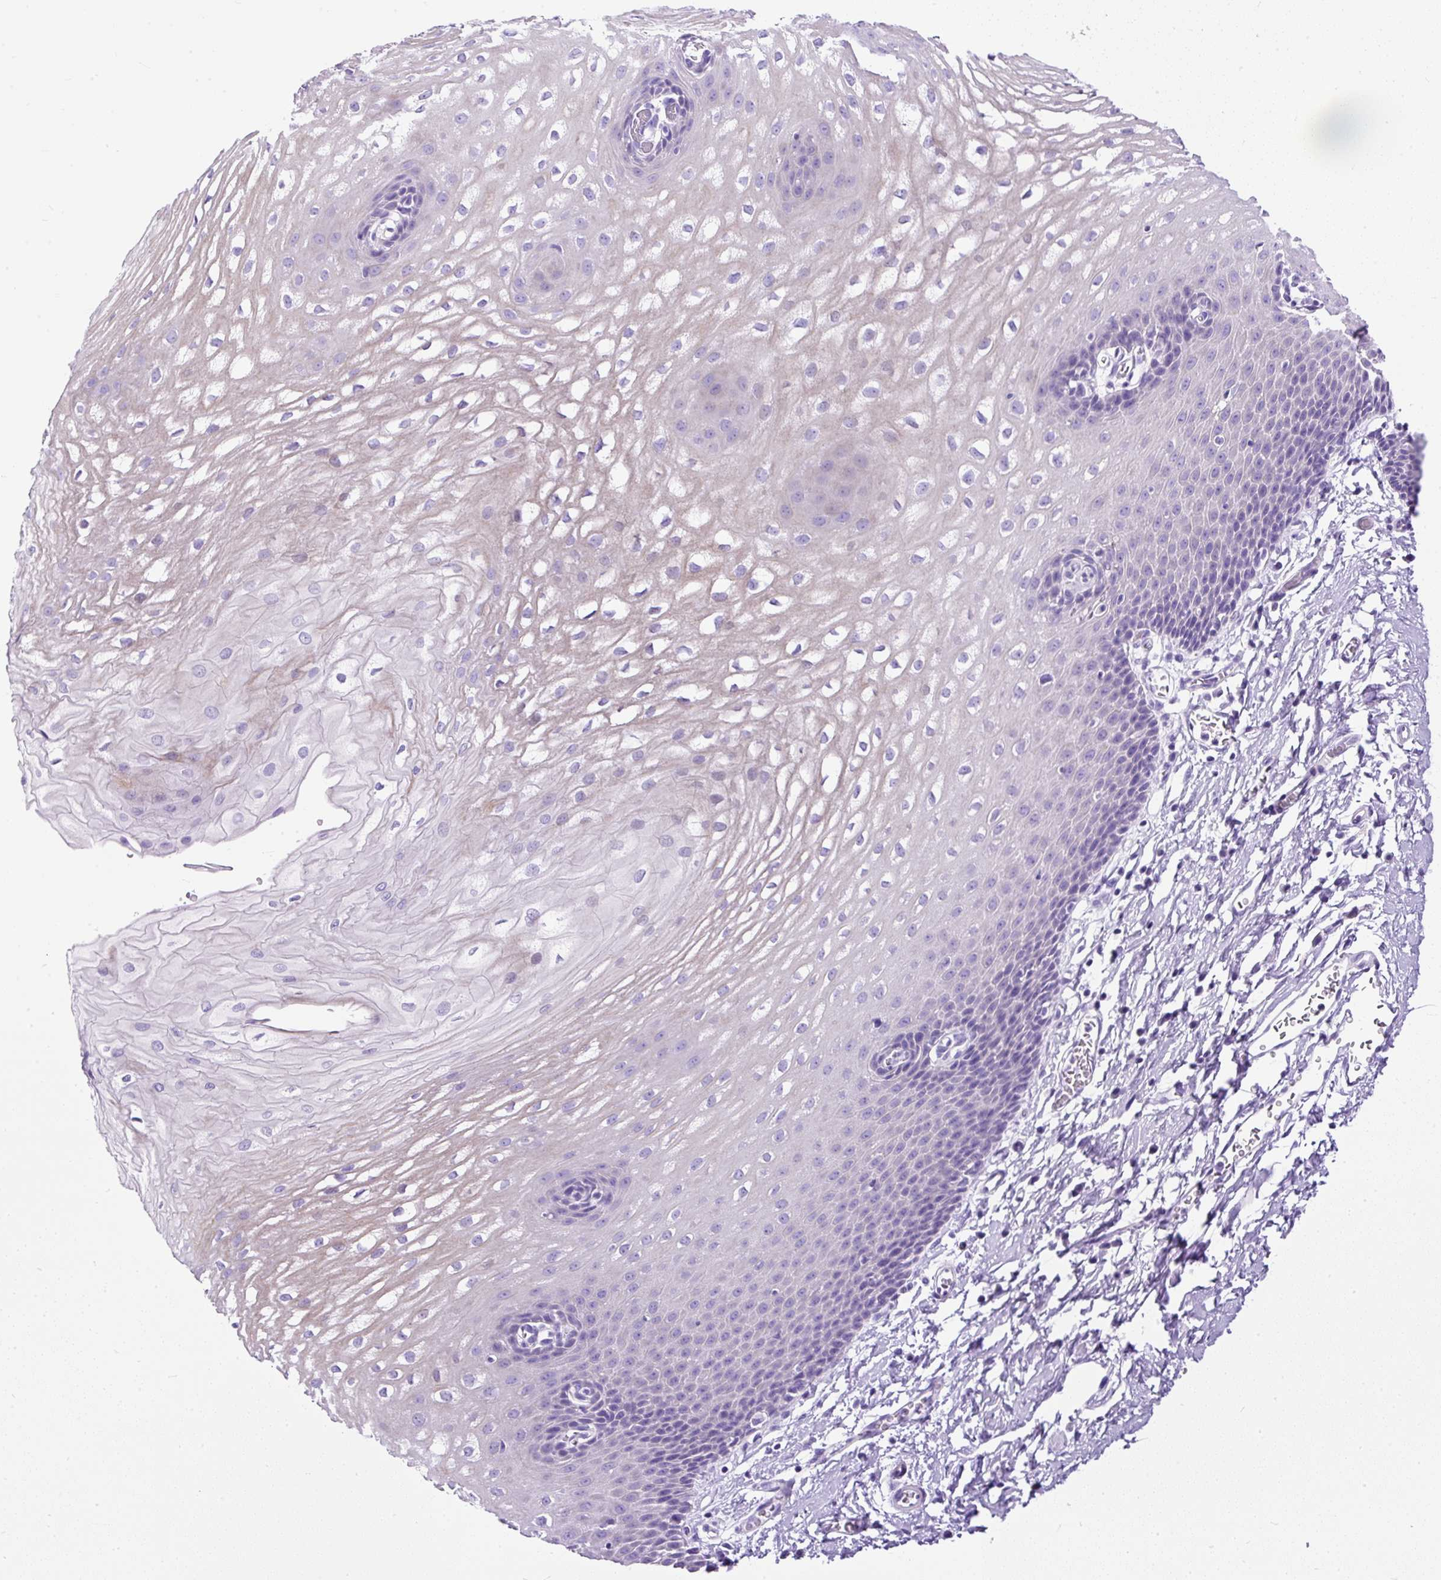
{"staining": {"intensity": "weak", "quantity": "<25%", "location": "cytoplasmic/membranous"}, "tissue": "esophagus", "cell_type": "Squamous epithelial cells", "image_type": "normal", "snomed": [{"axis": "morphology", "description": "Normal tissue, NOS"}, {"axis": "topography", "description": "Esophagus"}], "caption": "An immunohistochemistry histopathology image of unremarkable esophagus is shown. There is no staining in squamous epithelial cells of esophagus. (DAB immunohistochemistry (IHC) with hematoxylin counter stain).", "gene": "STOX2", "patient": {"sex": "male", "age": 70}}